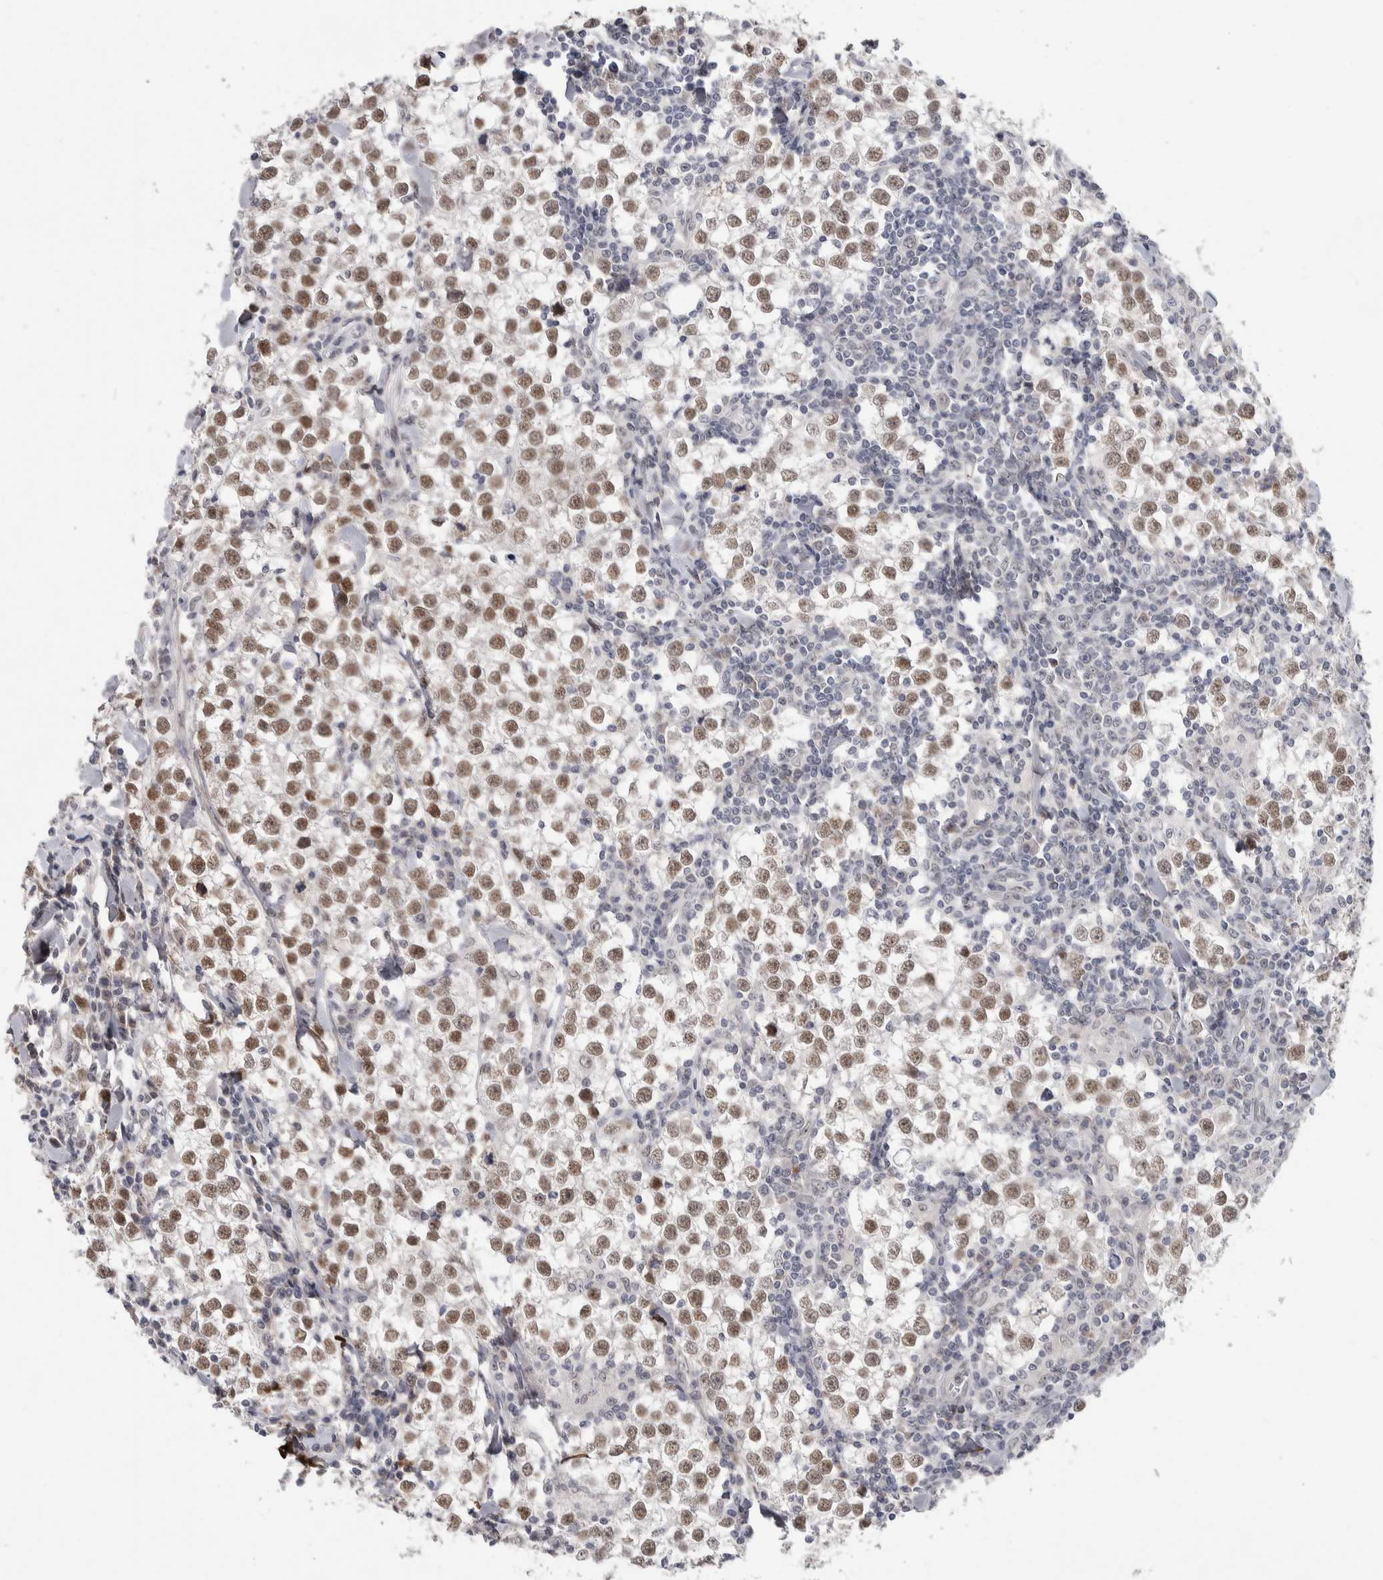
{"staining": {"intensity": "moderate", "quantity": ">75%", "location": "nuclear"}, "tissue": "testis cancer", "cell_type": "Tumor cells", "image_type": "cancer", "snomed": [{"axis": "morphology", "description": "Seminoma, NOS"}, {"axis": "morphology", "description": "Carcinoma, Embryonal, NOS"}, {"axis": "topography", "description": "Testis"}], "caption": "This is an image of immunohistochemistry (IHC) staining of testis seminoma, which shows moderate staining in the nuclear of tumor cells.", "gene": "ASPN", "patient": {"sex": "male", "age": 36}}